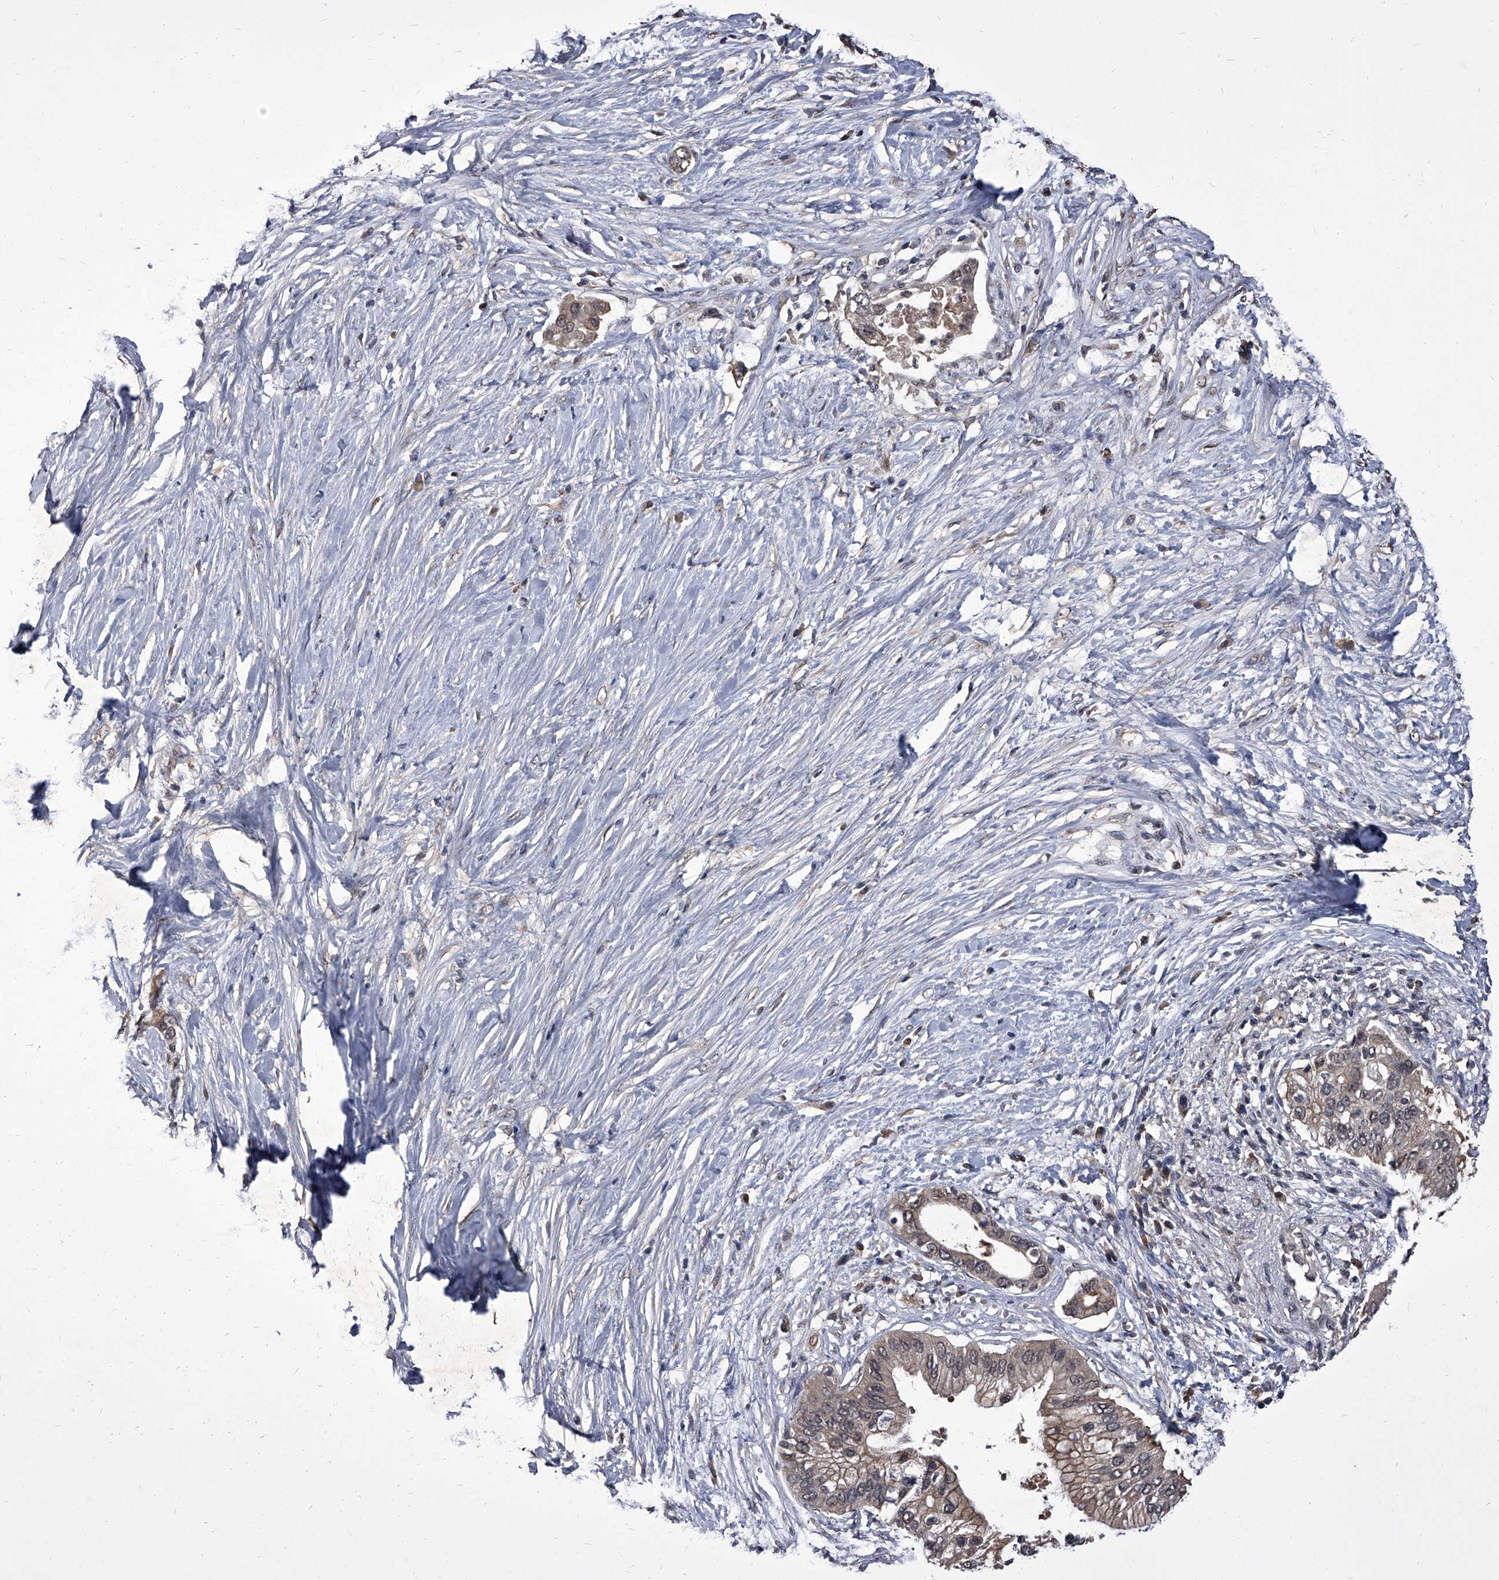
{"staining": {"intensity": "weak", "quantity": ">75%", "location": "cytoplasmic/membranous"}, "tissue": "pancreatic cancer", "cell_type": "Tumor cells", "image_type": "cancer", "snomed": [{"axis": "morphology", "description": "Normal tissue, NOS"}, {"axis": "morphology", "description": "Adenocarcinoma, NOS"}, {"axis": "topography", "description": "Pancreas"}, {"axis": "topography", "description": "Peripheral nerve tissue"}], "caption": "A brown stain highlights weak cytoplasmic/membranous staining of a protein in human pancreatic cancer tumor cells. (brown staining indicates protein expression, while blue staining denotes nuclei).", "gene": "SLC18B1", "patient": {"sex": "male", "age": 59}}